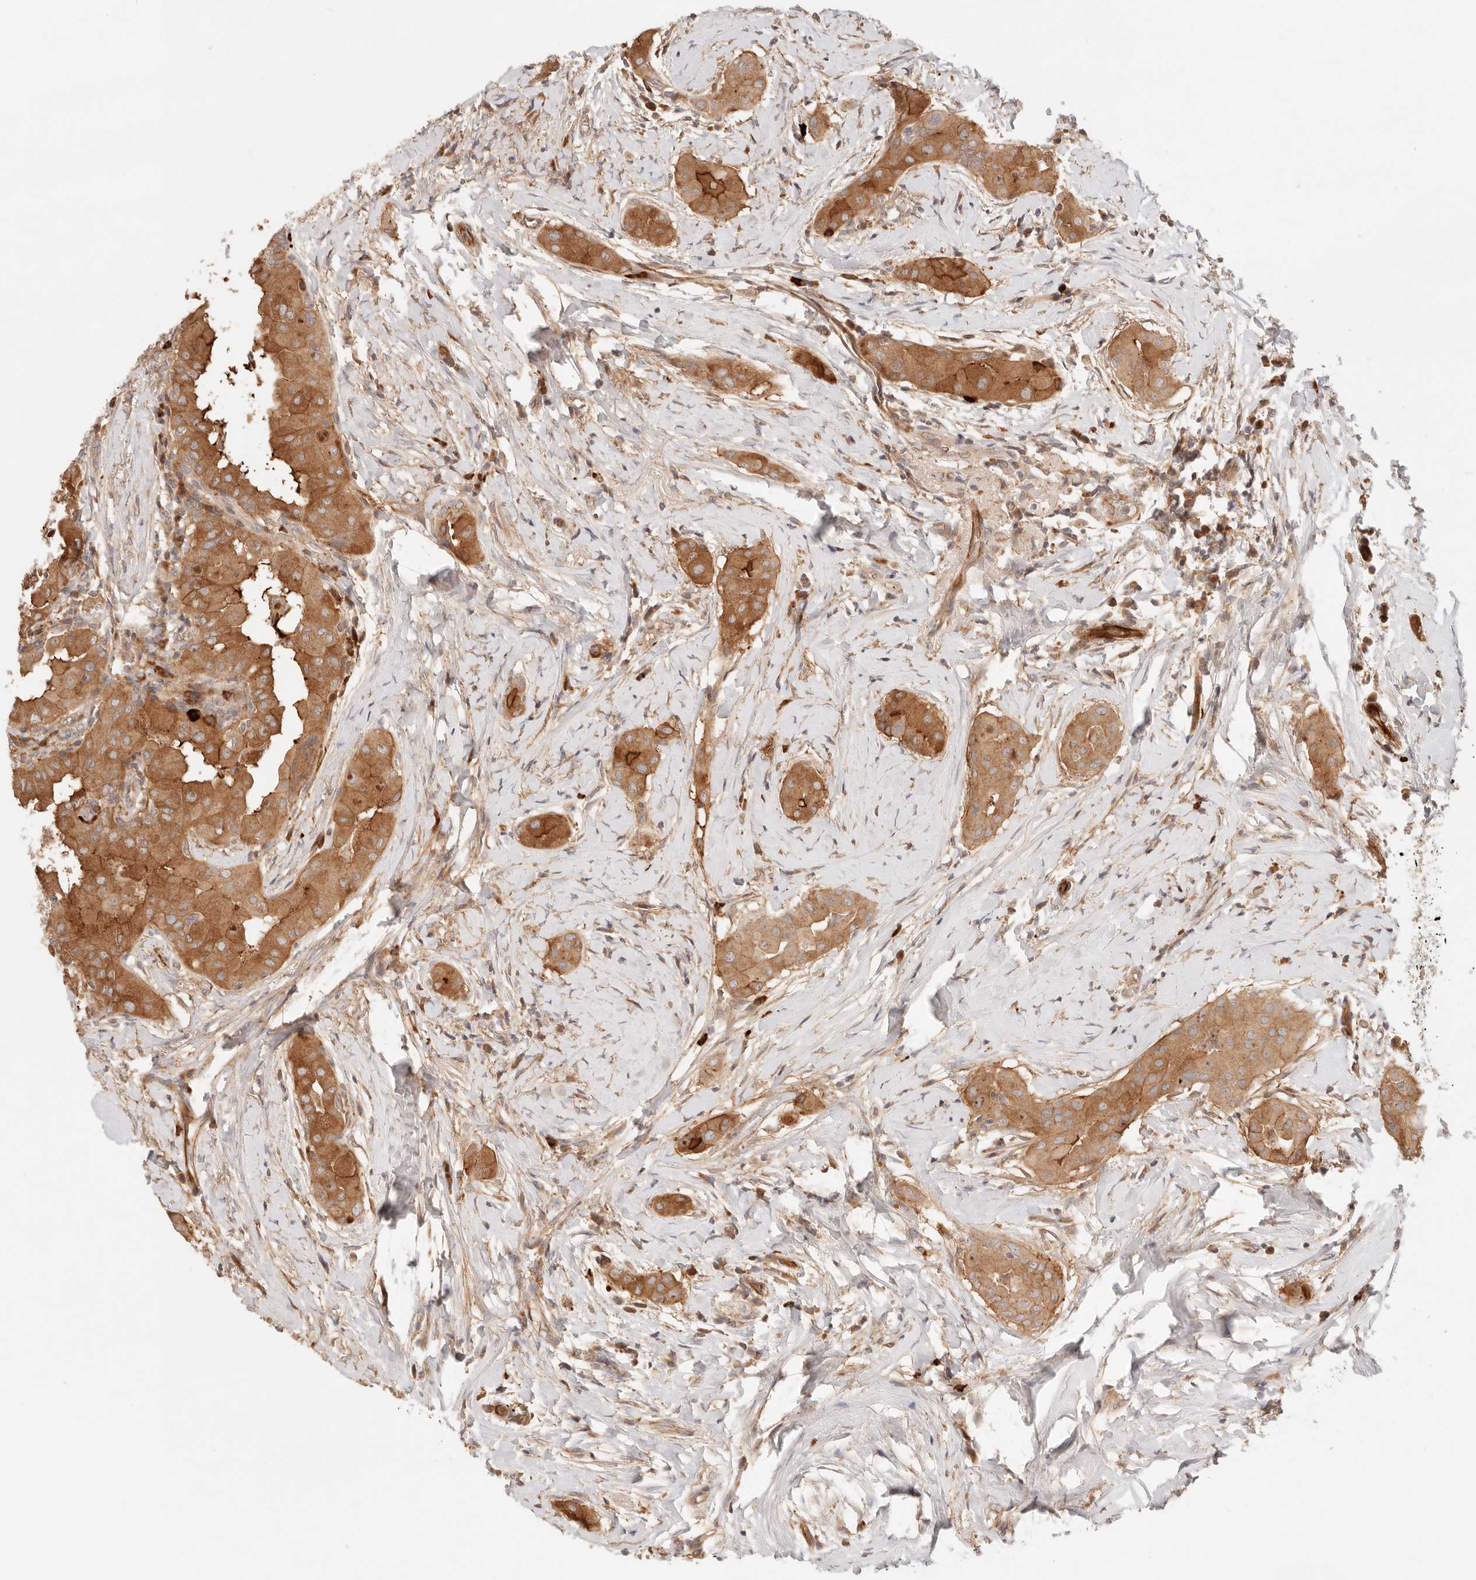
{"staining": {"intensity": "strong", "quantity": ">75%", "location": "cytoplasmic/membranous"}, "tissue": "thyroid cancer", "cell_type": "Tumor cells", "image_type": "cancer", "snomed": [{"axis": "morphology", "description": "Papillary adenocarcinoma, NOS"}, {"axis": "topography", "description": "Thyroid gland"}], "caption": "DAB immunohistochemical staining of human papillary adenocarcinoma (thyroid) reveals strong cytoplasmic/membranous protein positivity in approximately >75% of tumor cells. Nuclei are stained in blue.", "gene": "IL1R2", "patient": {"sex": "male", "age": 33}}